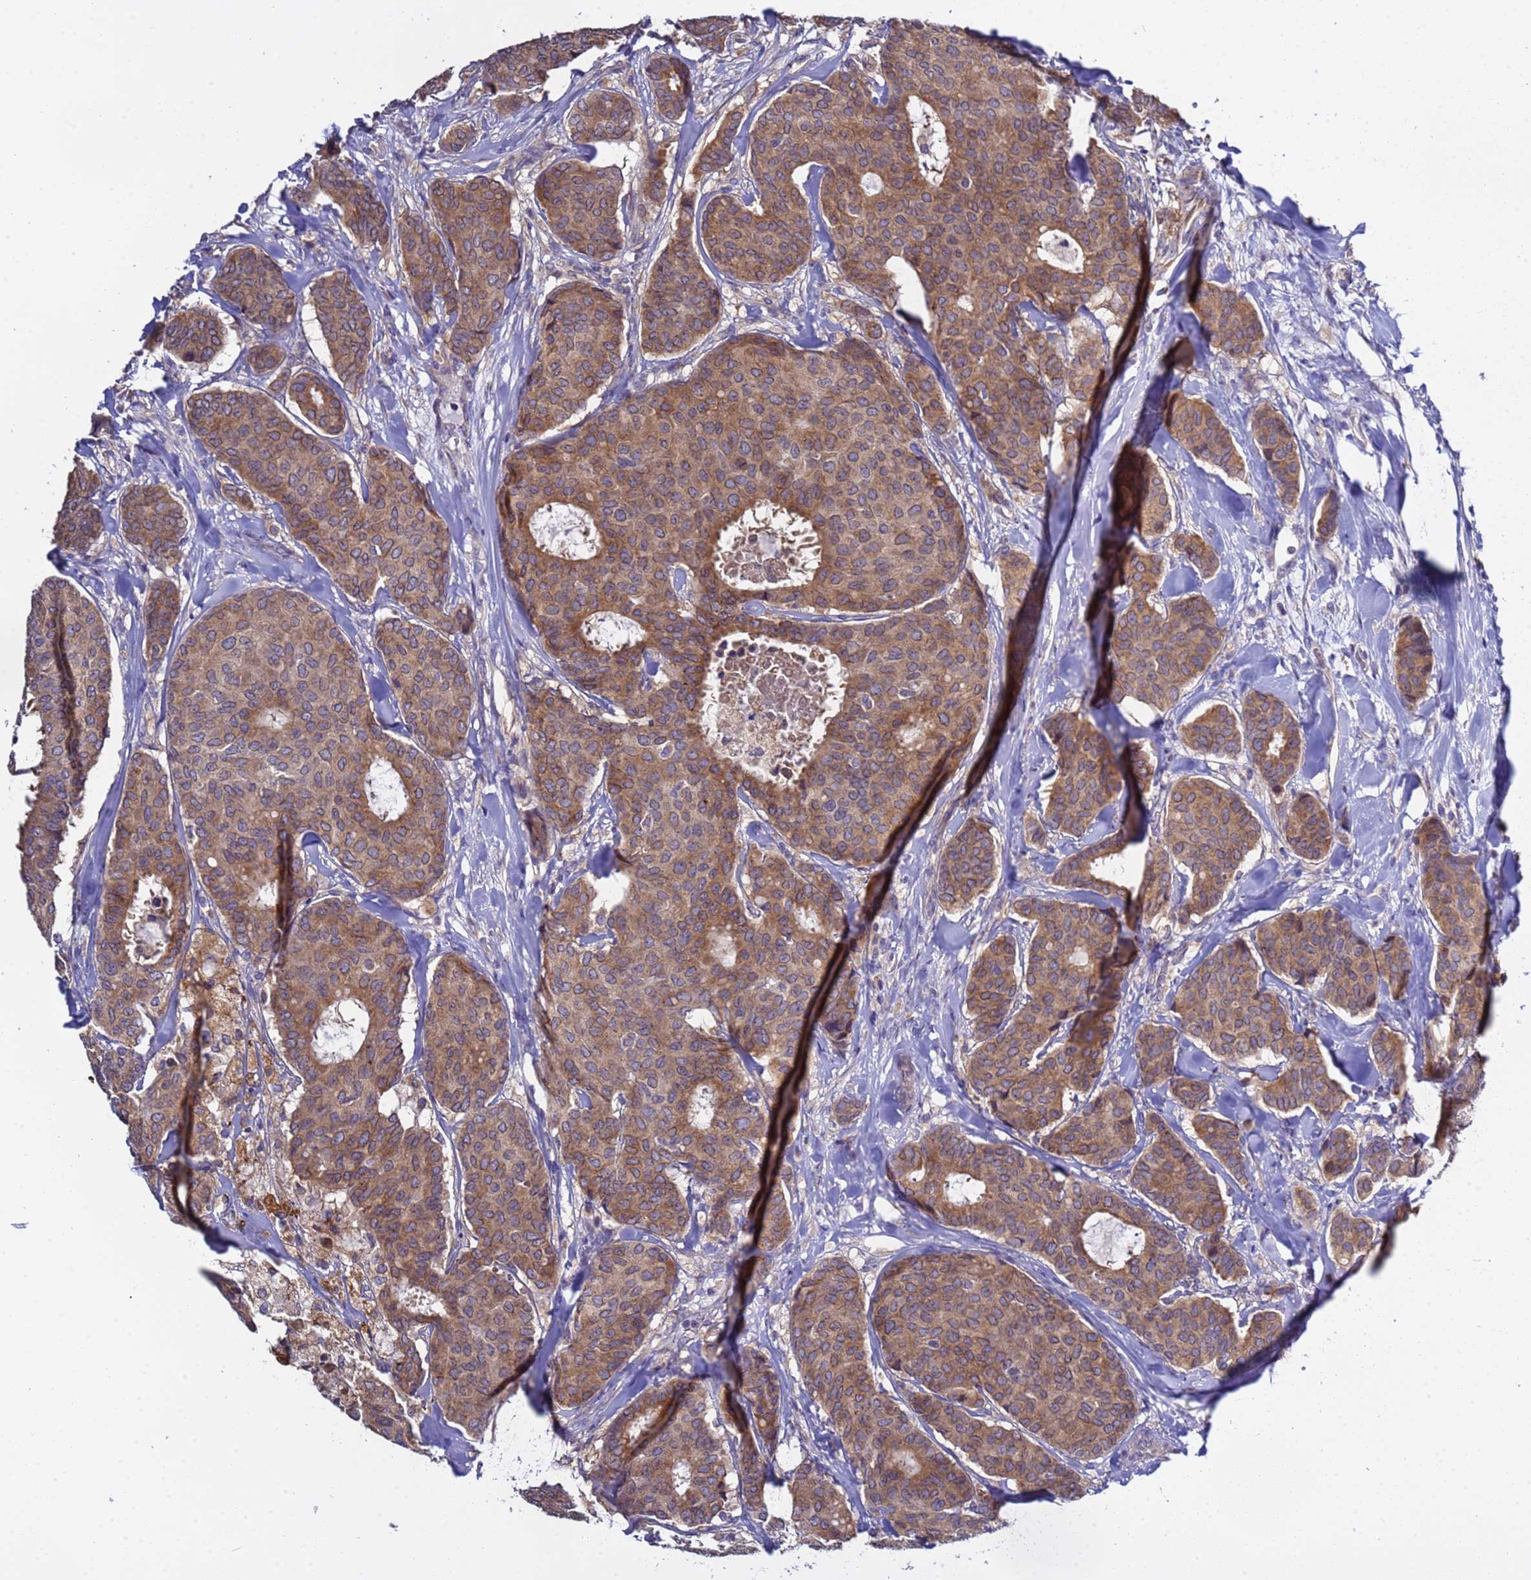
{"staining": {"intensity": "moderate", "quantity": ">75%", "location": "cytoplasmic/membranous"}, "tissue": "breast cancer", "cell_type": "Tumor cells", "image_type": "cancer", "snomed": [{"axis": "morphology", "description": "Duct carcinoma"}, {"axis": "topography", "description": "Breast"}], "caption": "Invasive ductal carcinoma (breast) stained with a brown dye demonstrates moderate cytoplasmic/membranous positive expression in approximately >75% of tumor cells.", "gene": "ELMOD2", "patient": {"sex": "female", "age": 75}}